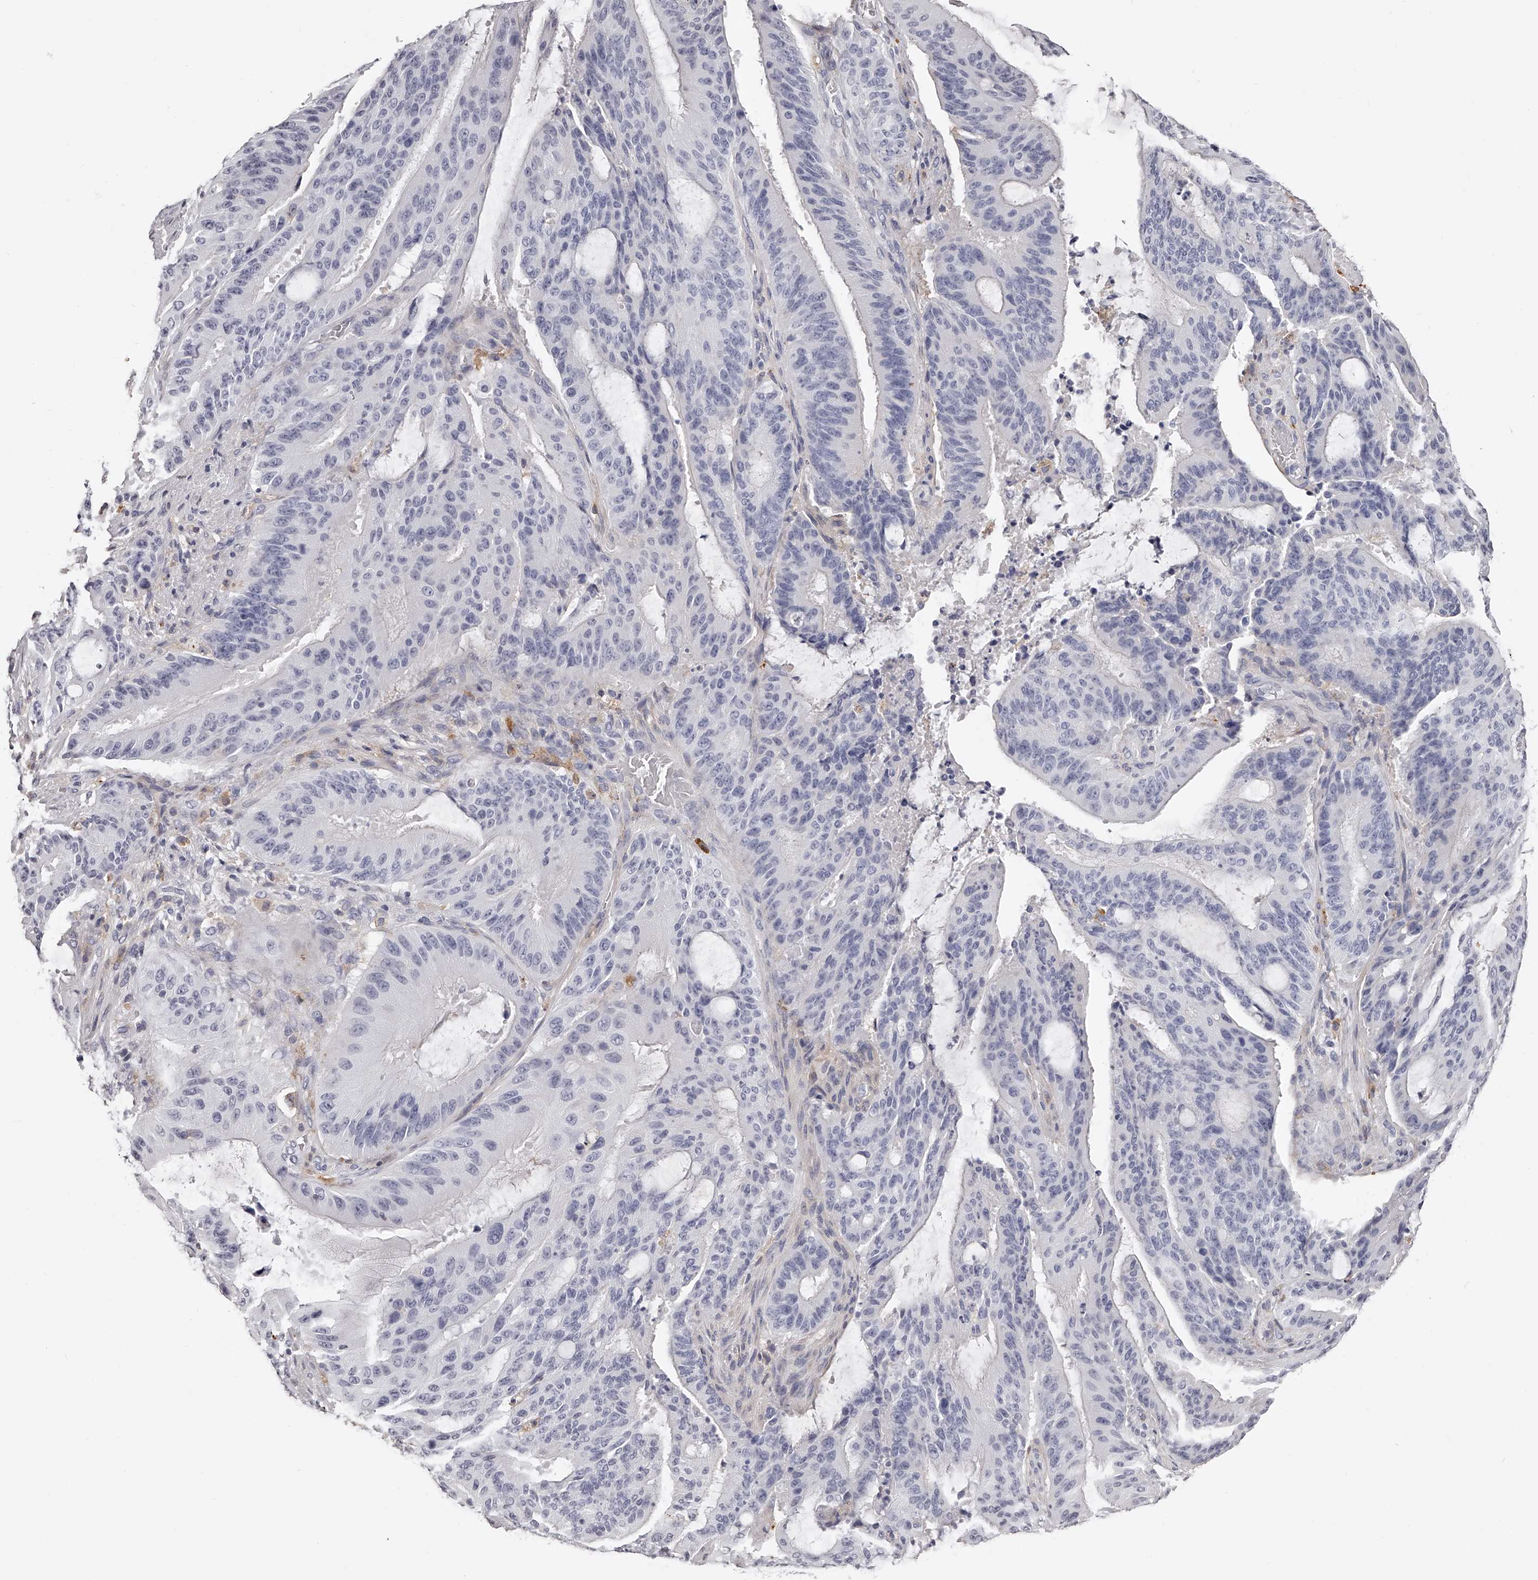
{"staining": {"intensity": "negative", "quantity": "none", "location": "none"}, "tissue": "liver cancer", "cell_type": "Tumor cells", "image_type": "cancer", "snomed": [{"axis": "morphology", "description": "Normal tissue, NOS"}, {"axis": "morphology", "description": "Cholangiocarcinoma"}, {"axis": "topography", "description": "Liver"}, {"axis": "topography", "description": "Peripheral nerve tissue"}], "caption": "Image shows no protein expression in tumor cells of liver cancer tissue.", "gene": "PACSIN1", "patient": {"sex": "female", "age": 73}}